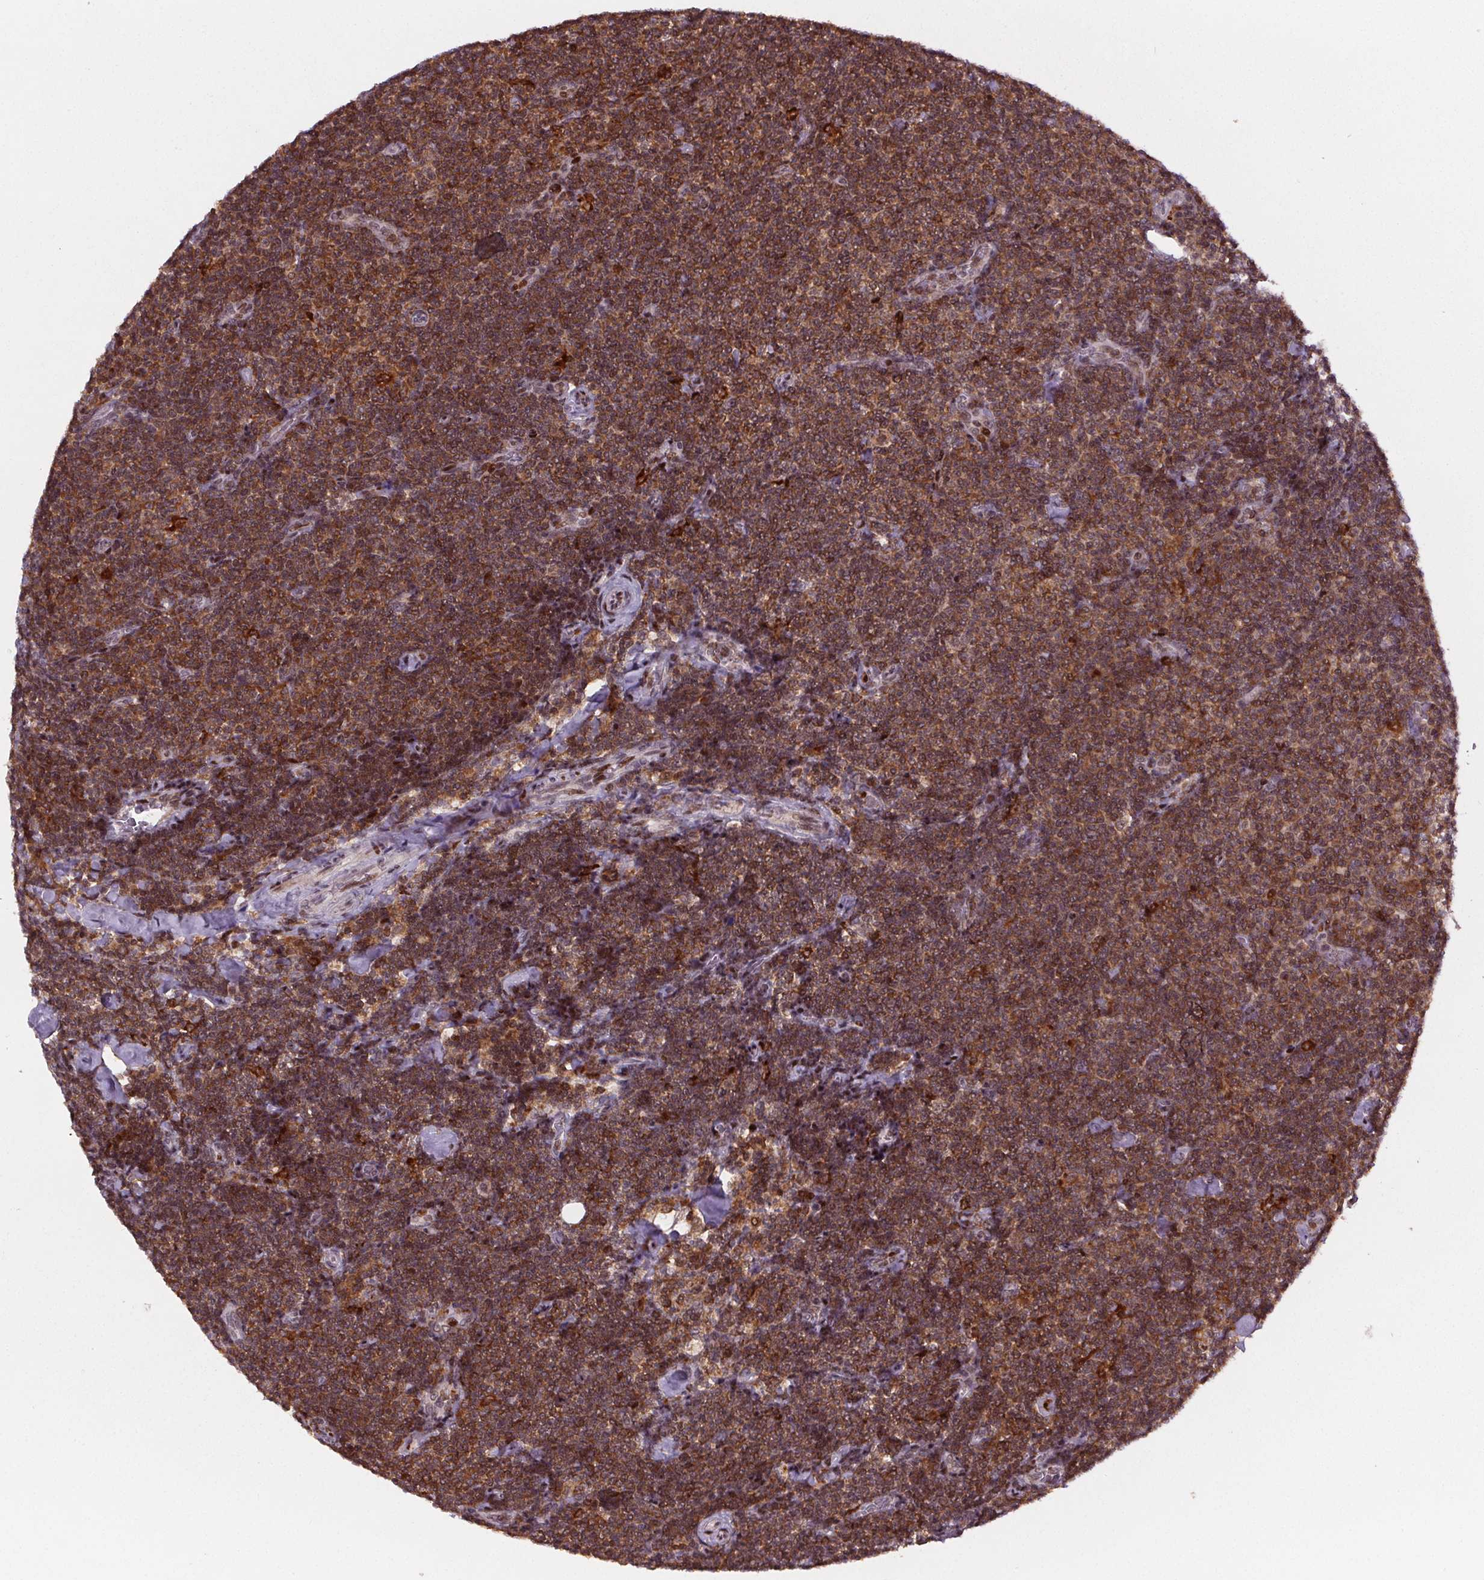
{"staining": {"intensity": "strong", "quantity": ">75%", "location": "cytoplasmic/membranous,nuclear"}, "tissue": "lymphoma", "cell_type": "Tumor cells", "image_type": "cancer", "snomed": [{"axis": "morphology", "description": "Malignant lymphoma, non-Hodgkin's type, Low grade"}, {"axis": "topography", "description": "Lymph node"}], "caption": "IHC image of malignant lymphoma, non-Hodgkin's type (low-grade) stained for a protein (brown), which demonstrates high levels of strong cytoplasmic/membranous and nuclear staining in about >75% of tumor cells.", "gene": "SNRNP35", "patient": {"sex": "male", "age": 81}}